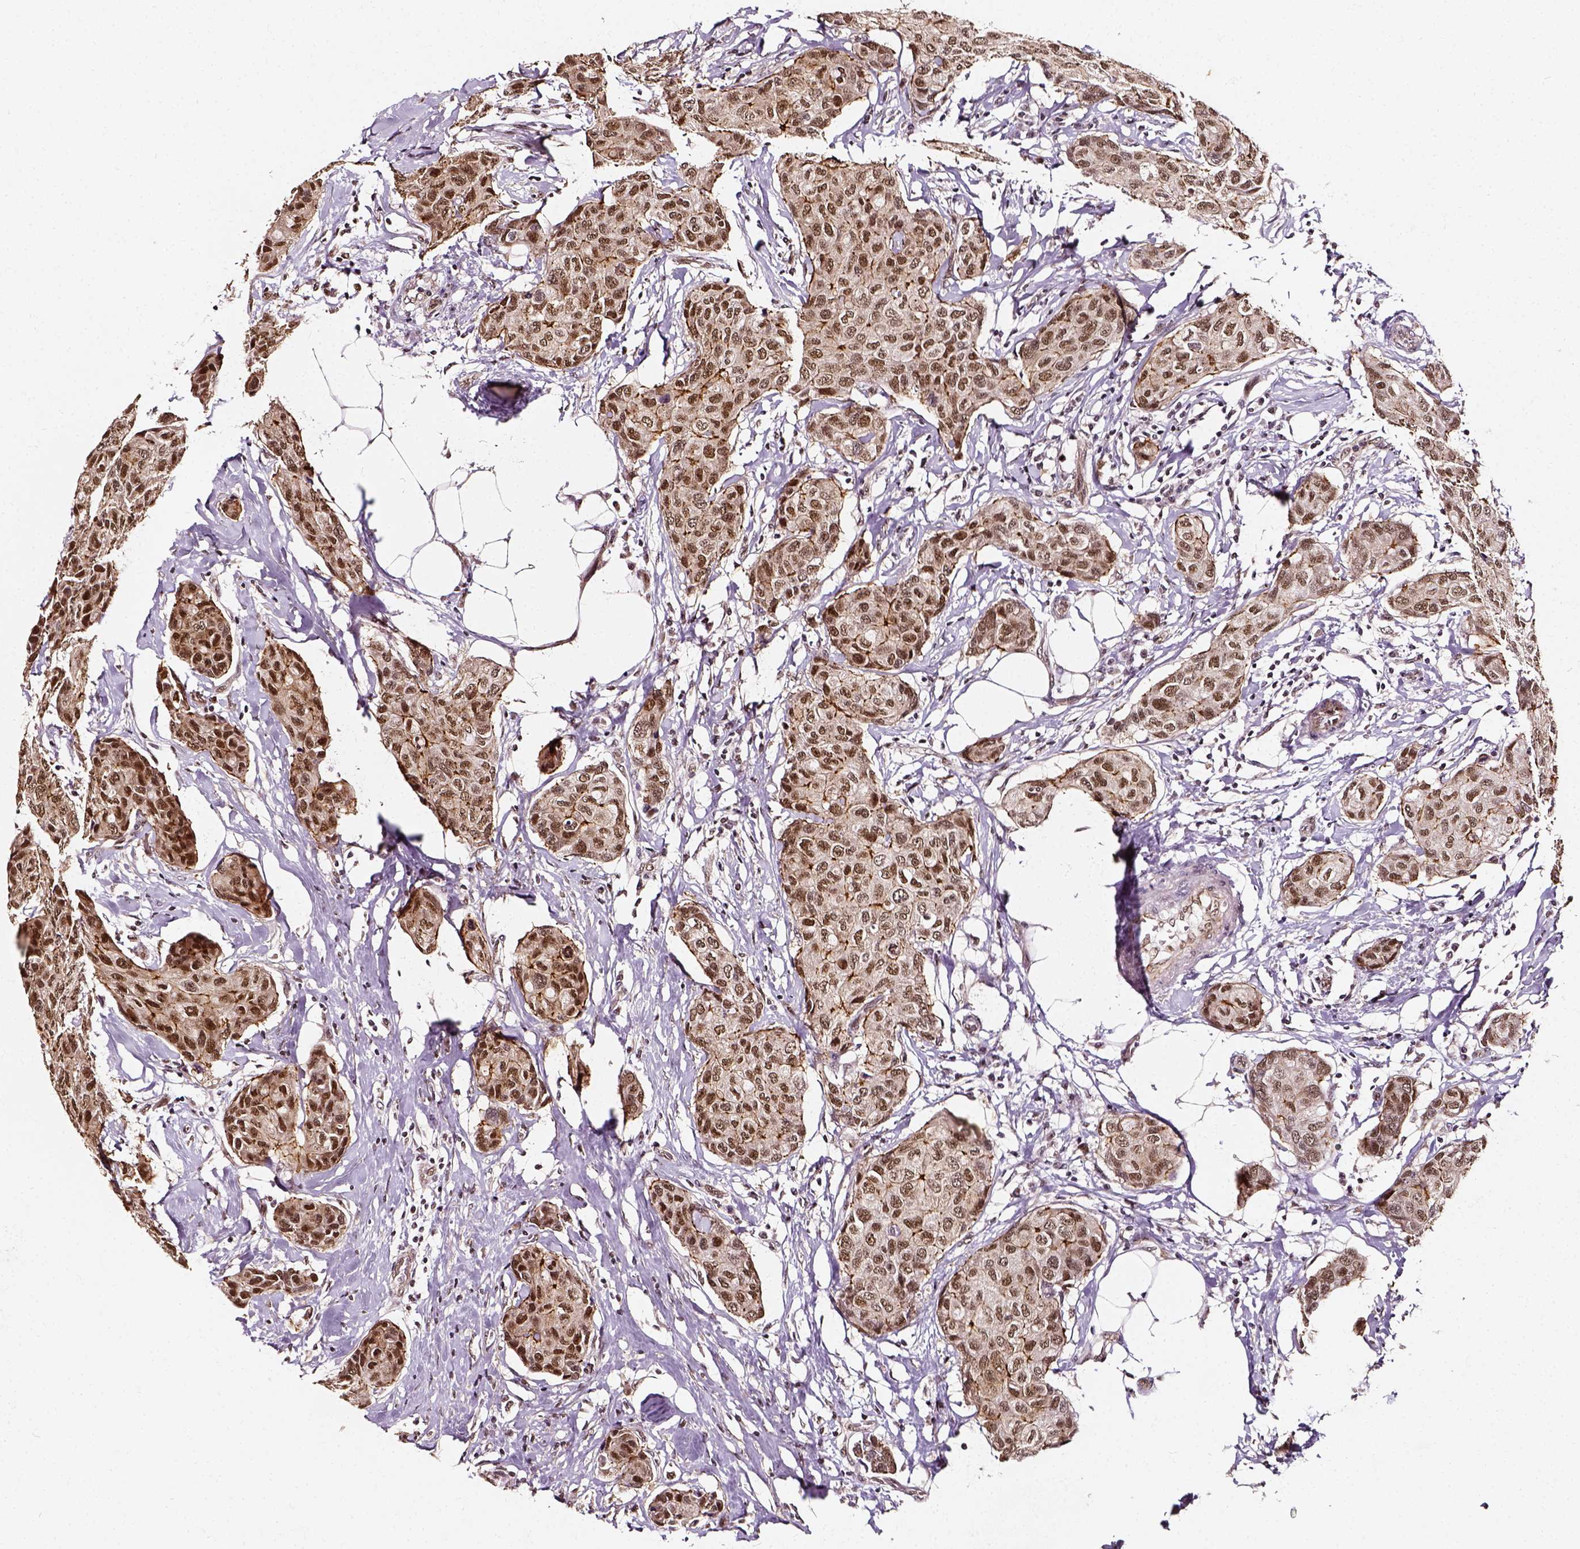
{"staining": {"intensity": "moderate", "quantity": ">75%", "location": "nuclear"}, "tissue": "breast cancer", "cell_type": "Tumor cells", "image_type": "cancer", "snomed": [{"axis": "morphology", "description": "Duct carcinoma"}, {"axis": "topography", "description": "Breast"}], "caption": "This is an image of immunohistochemistry staining of infiltrating ductal carcinoma (breast), which shows moderate positivity in the nuclear of tumor cells.", "gene": "NACC1", "patient": {"sex": "female", "age": 80}}